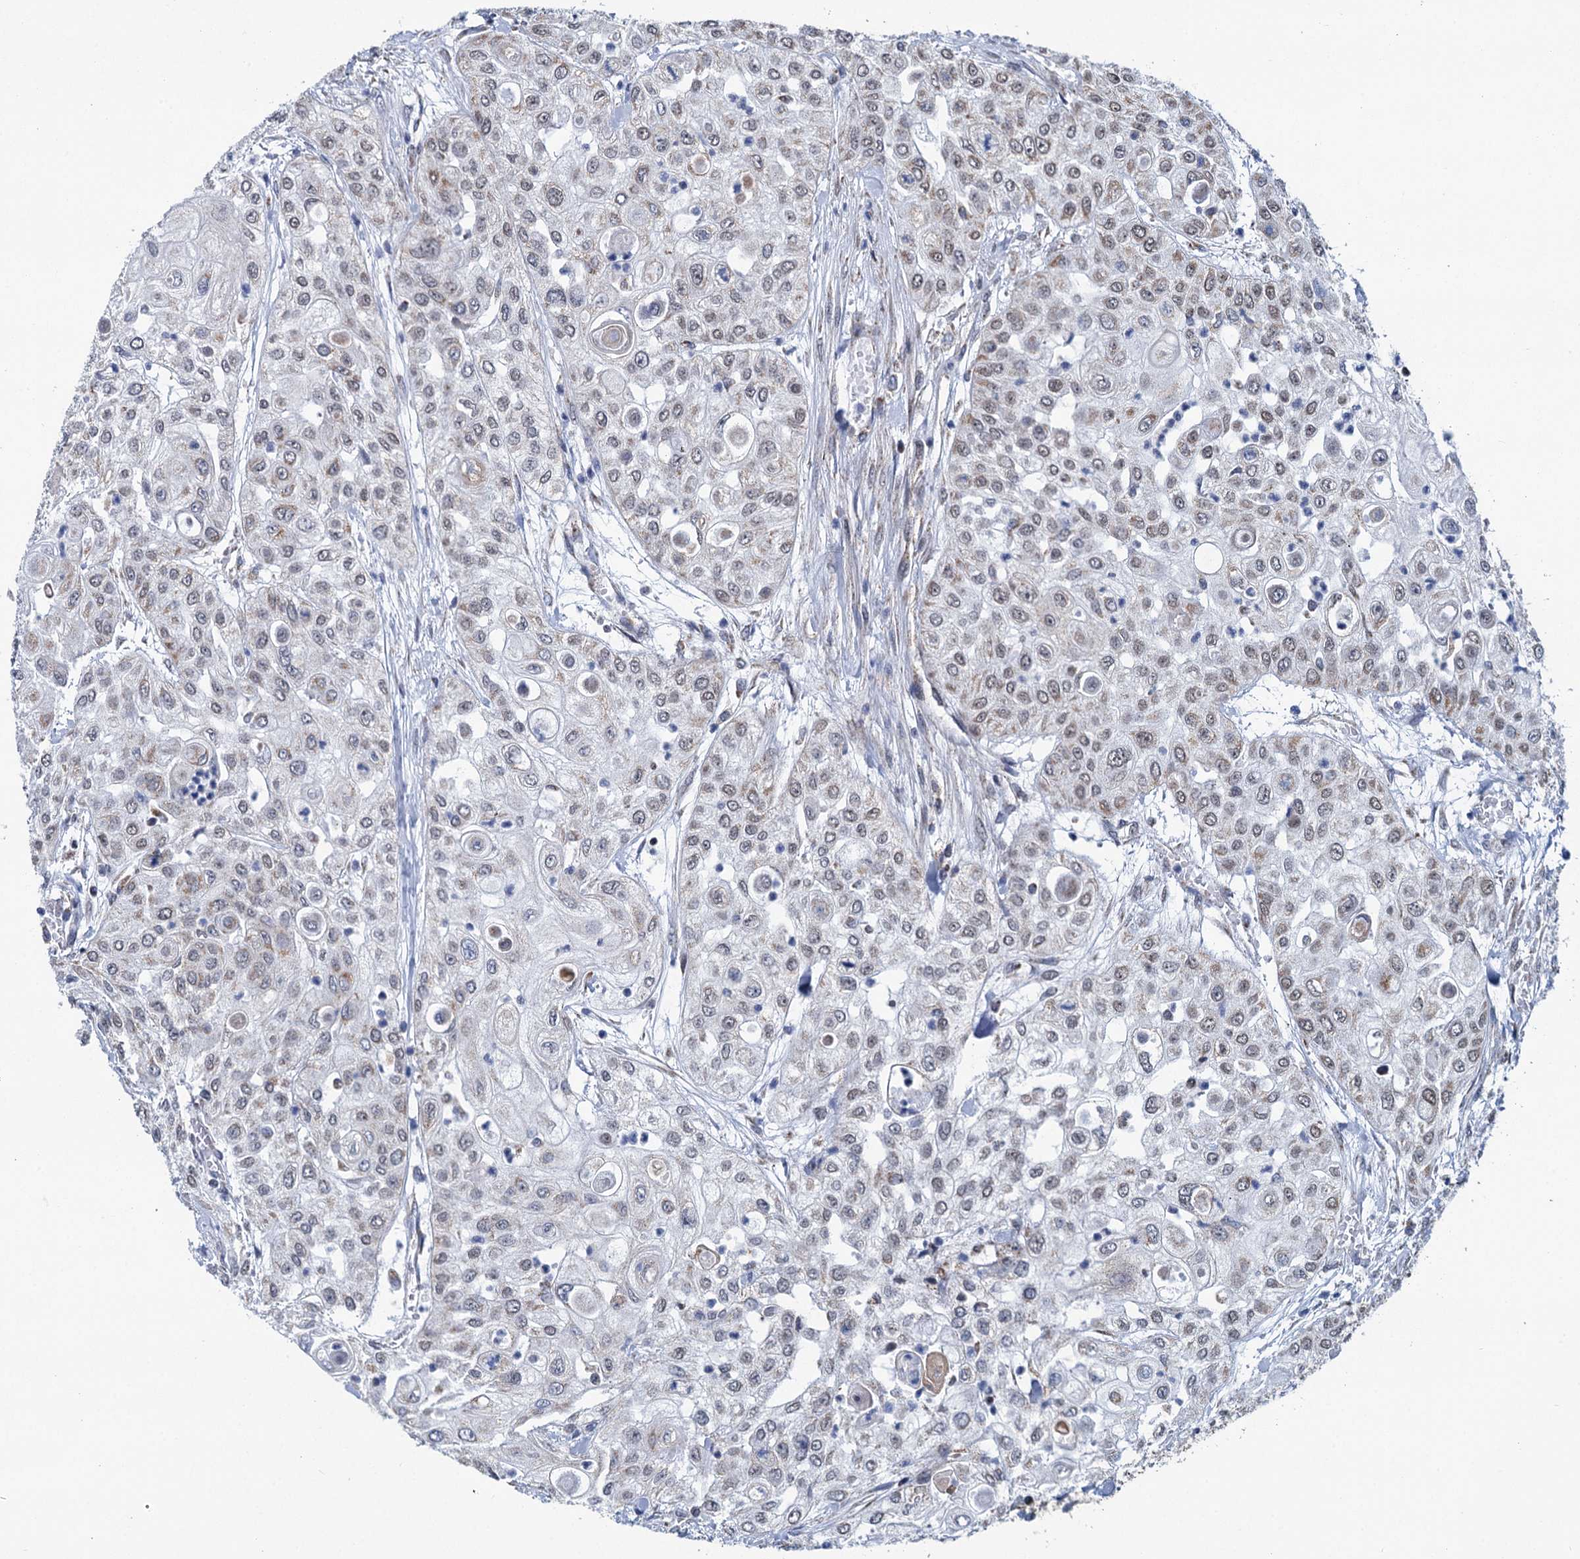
{"staining": {"intensity": "weak", "quantity": "25%-75%", "location": "cytoplasmic/membranous,nuclear"}, "tissue": "urothelial cancer", "cell_type": "Tumor cells", "image_type": "cancer", "snomed": [{"axis": "morphology", "description": "Urothelial carcinoma, High grade"}, {"axis": "topography", "description": "Urinary bladder"}], "caption": "Immunohistochemistry of human high-grade urothelial carcinoma displays low levels of weak cytoplasmic/membranous and nuclear expression in approximately 25%-75% of tumor cells.", "gene": "MORN3", "patient": {"sex": "female", "age": 79}}